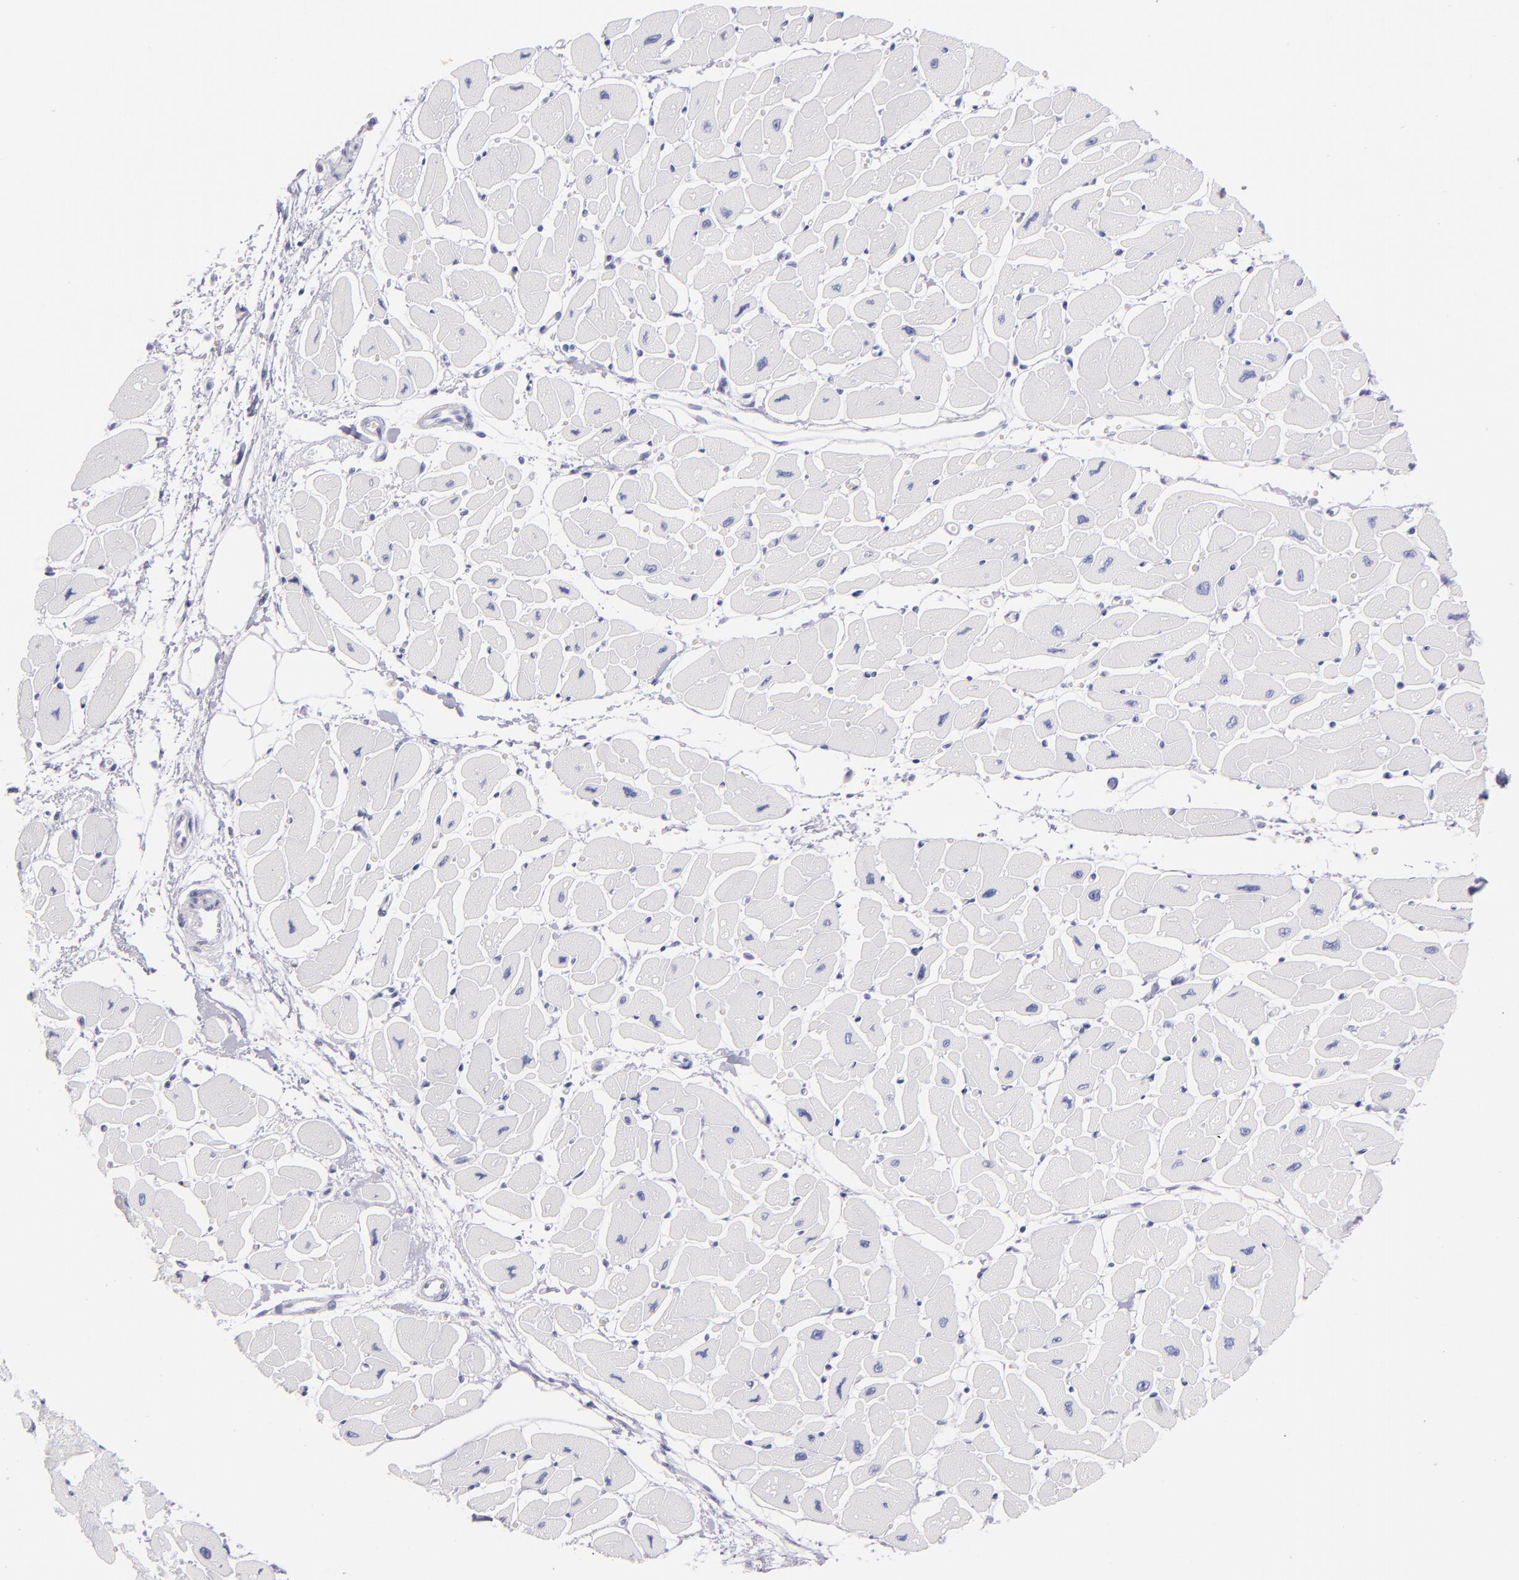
{"staining": {"intensity": "negative", "quantity": "none", "location": "none"}, "tissue": "heart muscle", "cell_type": "Cardiomyocytes", "image_type": "normal", "snomed": [{"axis": "morphology", "description": "Normal tissue, NOS"}, {"axis": "topography", "description": "Heart"}], "caption": "The histopathology image displays no significant positivity in cardiomyocytes of heart muscle. Nuclei are stained in blue.", "gene": "PRPH", "patient": {"sex": "female", "age": 54}}